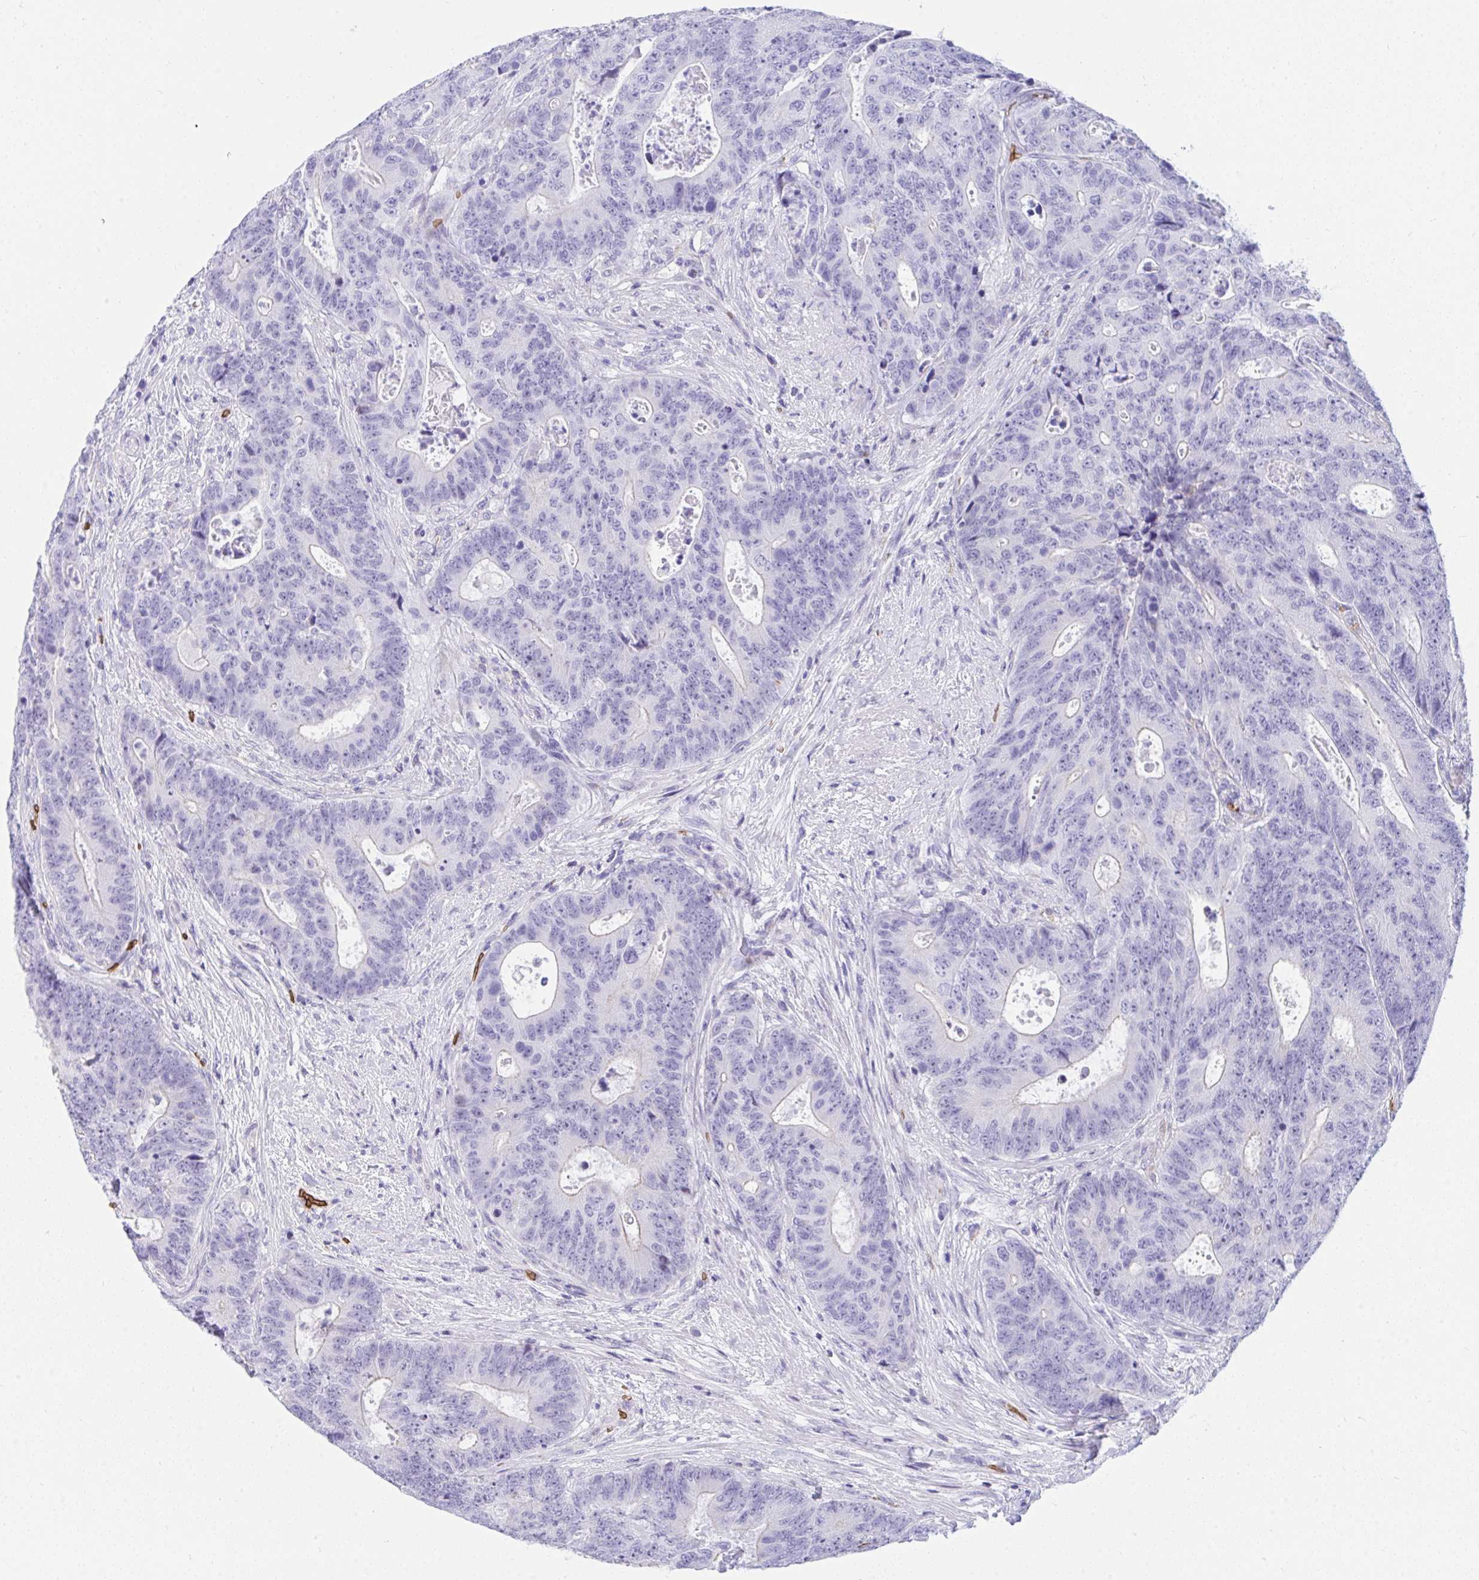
{"staining": {"intensity": "negative", "quantity": "none", "location": "none"}, "tissue": "colorectal cancer", "cell_type": "Tumor cells", "image_type": "cancer", "snomed": [{"axis": "morphology", "description": "Adenocarcinoma, NOS"}, {"axis": "topography", "description": "Colon"}], "caption": "Tumor cells show no significant protein staining in adenocarcinoma (colorectal). The staining was performed using DAB to visualize the protein expression in brown, while the nuclei were stained in blue with hematoxylin (Magnification: 20x).", "gene": "ANK1", "patient": {"sex": "female", "age": 48}}